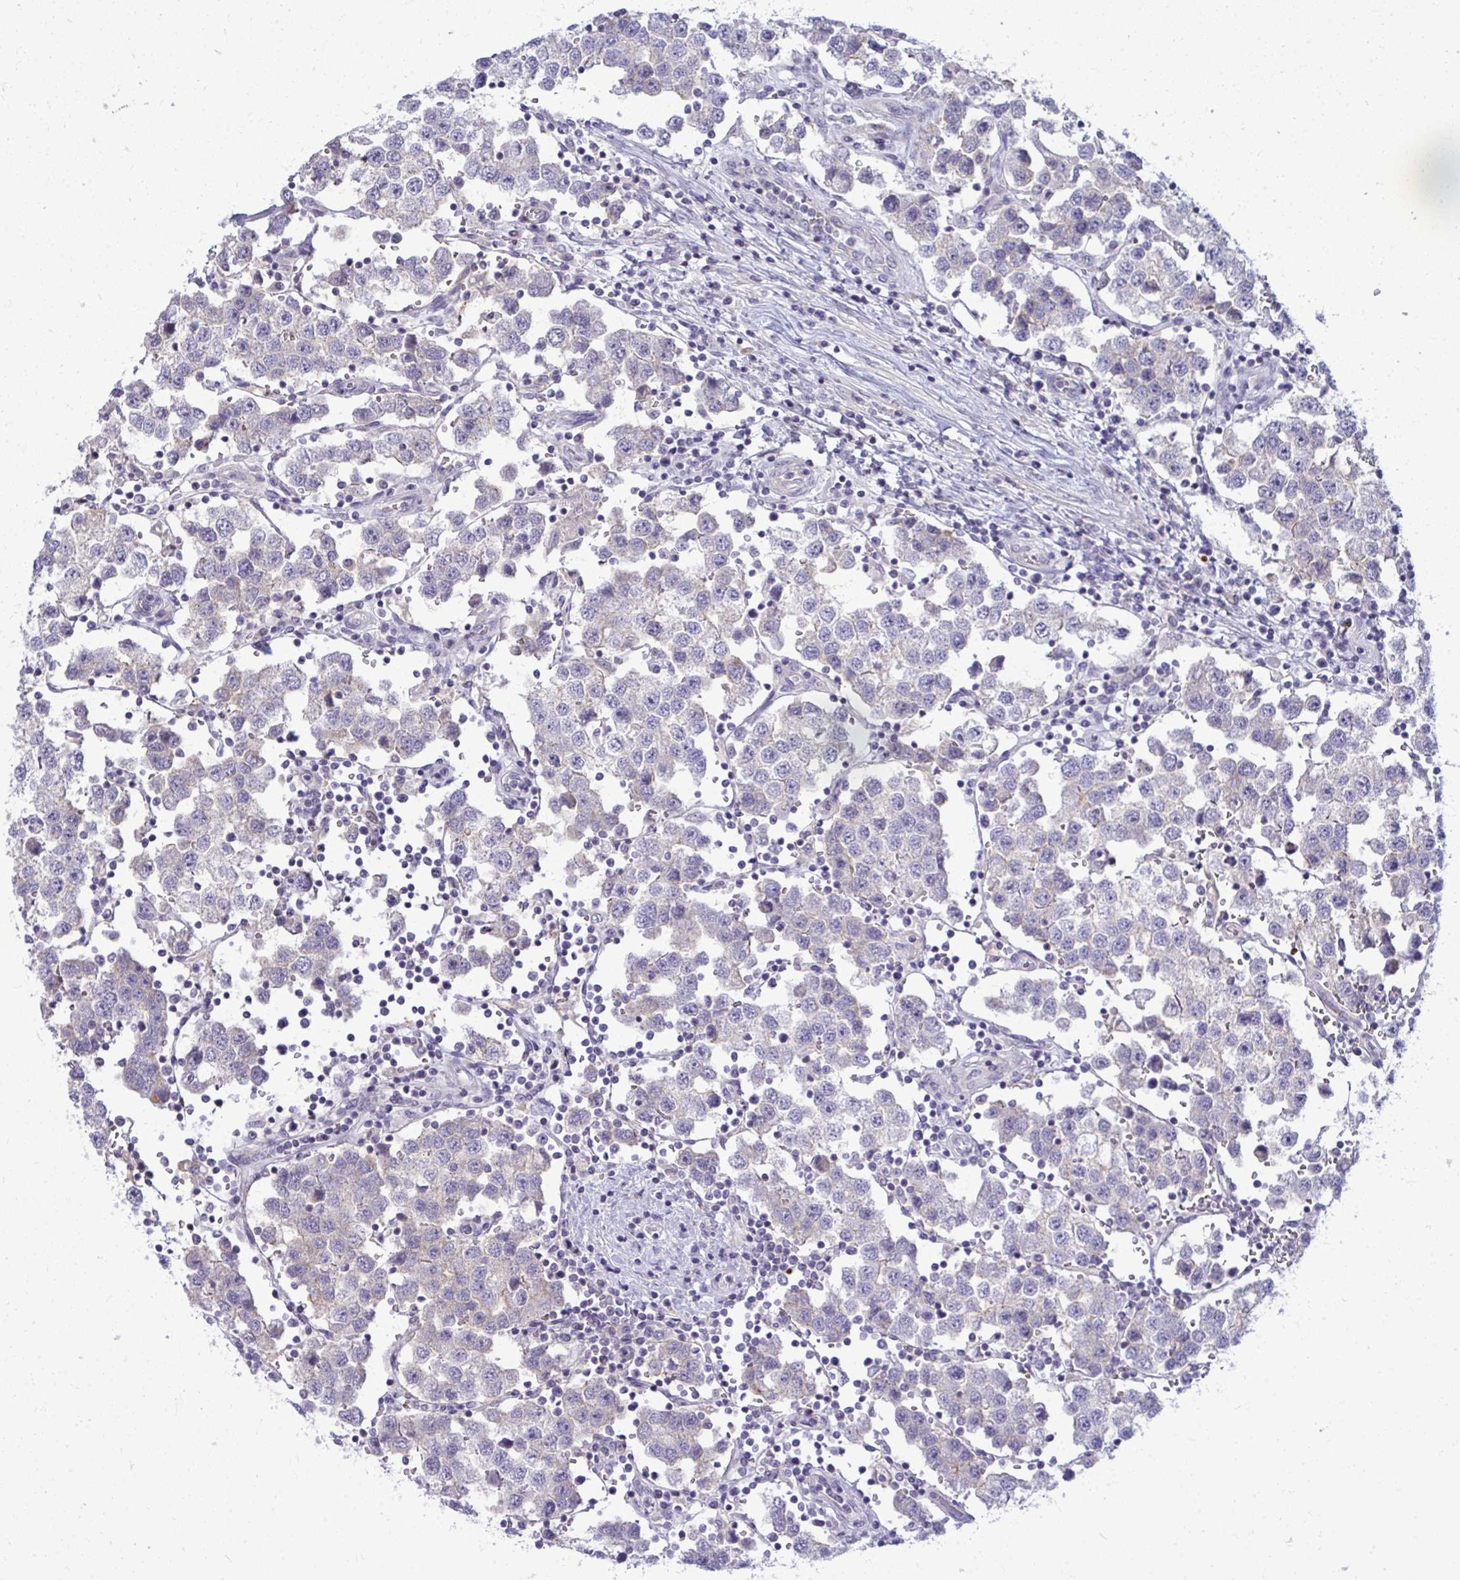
{"staining": {"intensity": "negative", "quantity": "none", "location": "none"}, "tissue": "testis cancer", "cell_type": "Tumor cells", "image_type": "cancer", "snomed": [{"axis": "morphology", "description": "Seminoma, NOS"}, {"axis": "topography", "description": "Testis"}], "caption": "Immunohistochemistry (IHC) of human testis cancer (seminoma) reveals no expression in tumor cells. (Brightfield microscopy of DAB IHC at high magnification).", "gene": "SLC14A1", "patient": {"sex": "male", "age": 37}}